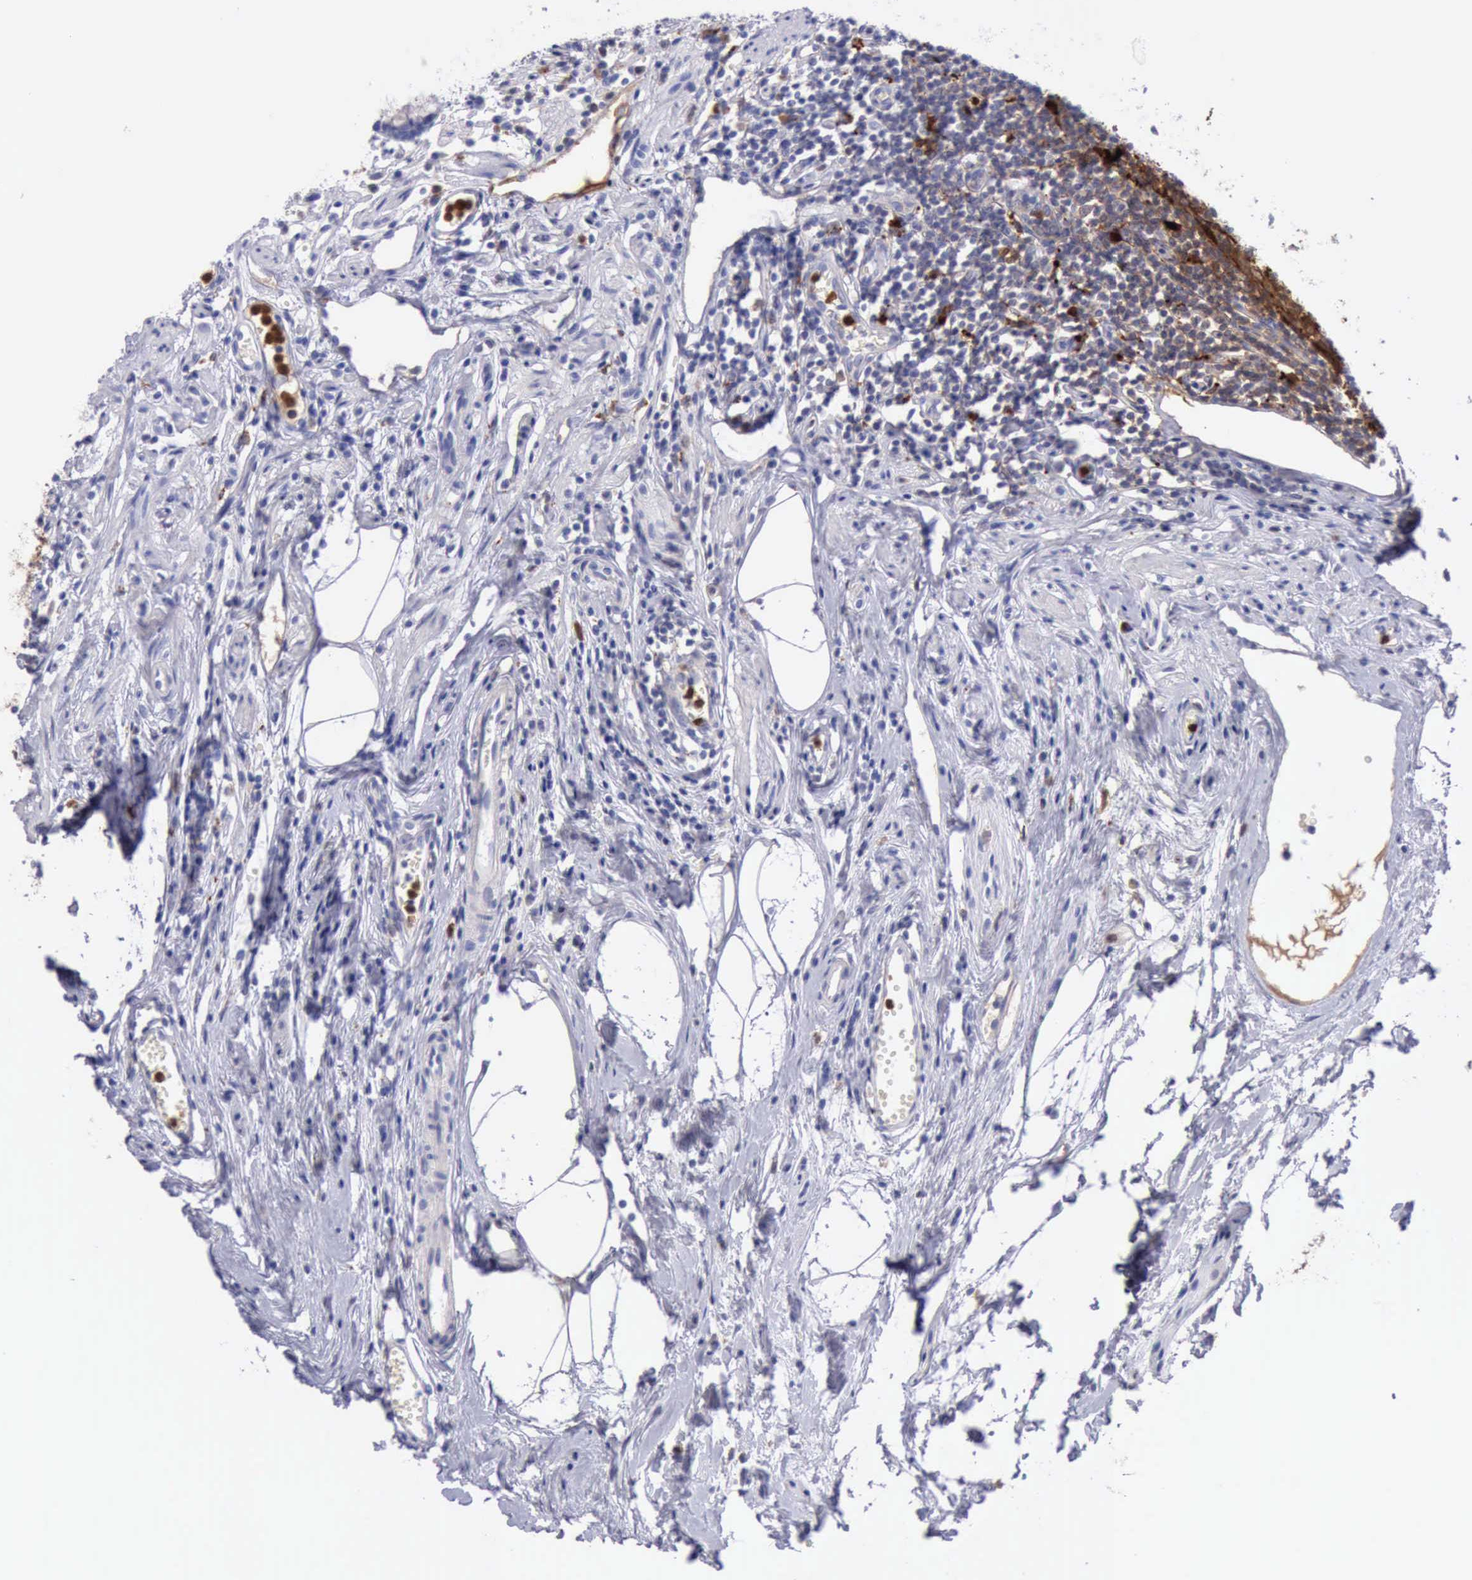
{"staining": {"intensity": "negative", "quantity": "none", "location": "none"}, "tissue": "appendix", "cell_type": "Glandular cells", "image_type": "normal", "snomed": [{"axis": "morphology", "description": "Normal tissue, NOS"}, {"axis": "topography", "description": "Appendix"}], "caption": "Human appendix stained for a protein using IHC shows no positivity in glandular cells.", "gene": "CSTA", "patient": {"sex": "male", "age": 38}}